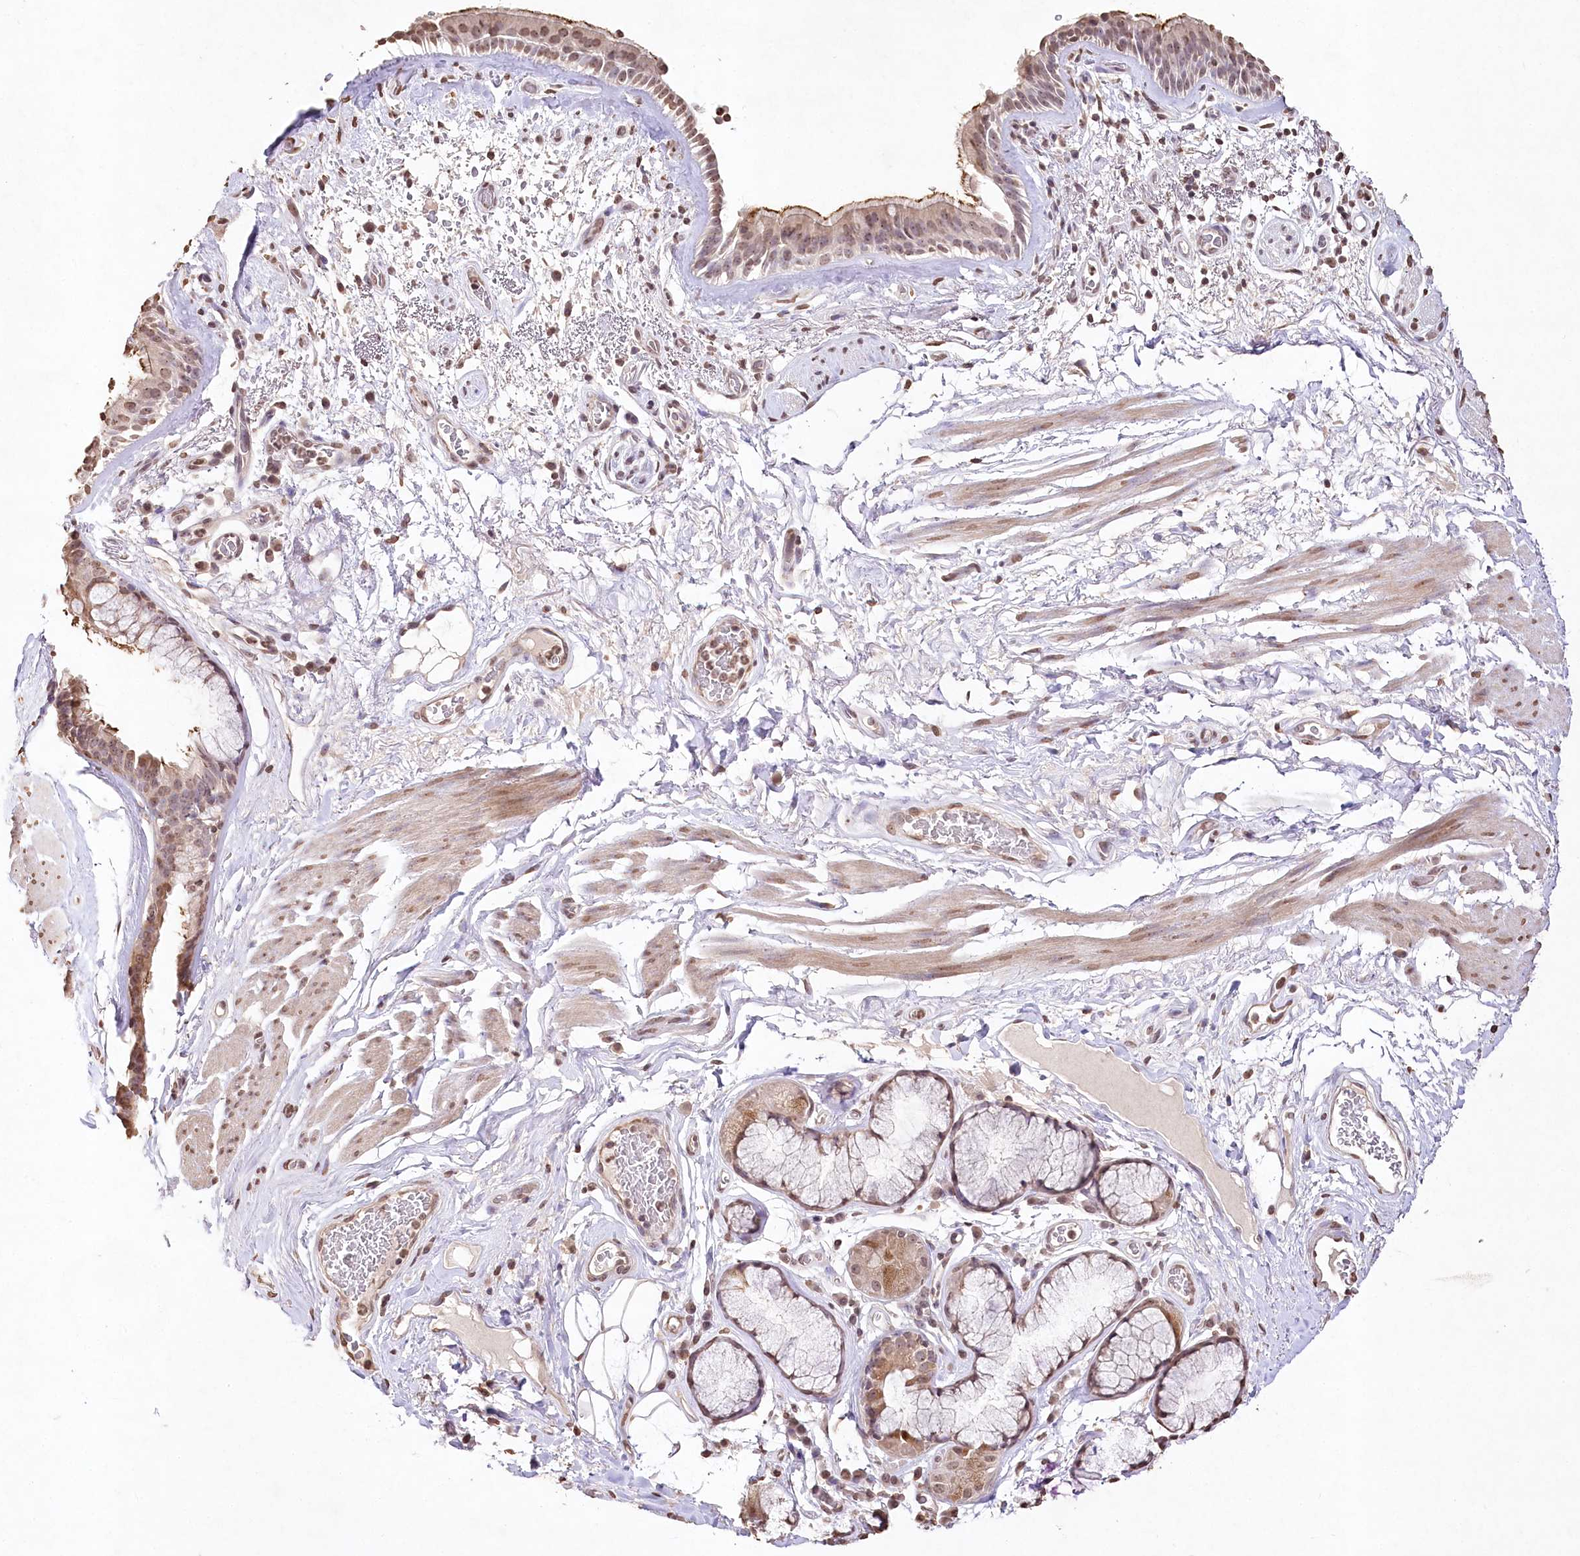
{"staining": {"intensity": "moderate", "quantity": ">75%", "location": "cytoplasmic/membranous,nuclear"}, "tissue": "bronchus", "cell_type": "Respiratory epithelial cells", "image_type": "normal", "snomed": [{"axis": "morphology", "description": "Normal tissue, NOS"}, {"axis": "topography", "description": "Cartilage tissue"}], "caption": "Immunohistochemistry photomicrograph of normal bronchus: bronchus stained using immunohistochemistry (IHC) demonstrates medium levels of moderate protein expression localized specifically in the cytoplasmic/membranous,nuclear of respiratory epithelial cells, appearing as a cytoplasmic/membranous,nuclear brown color.", "gene": "DMXL1", "patient": {"sex": "female", "age": 63}}